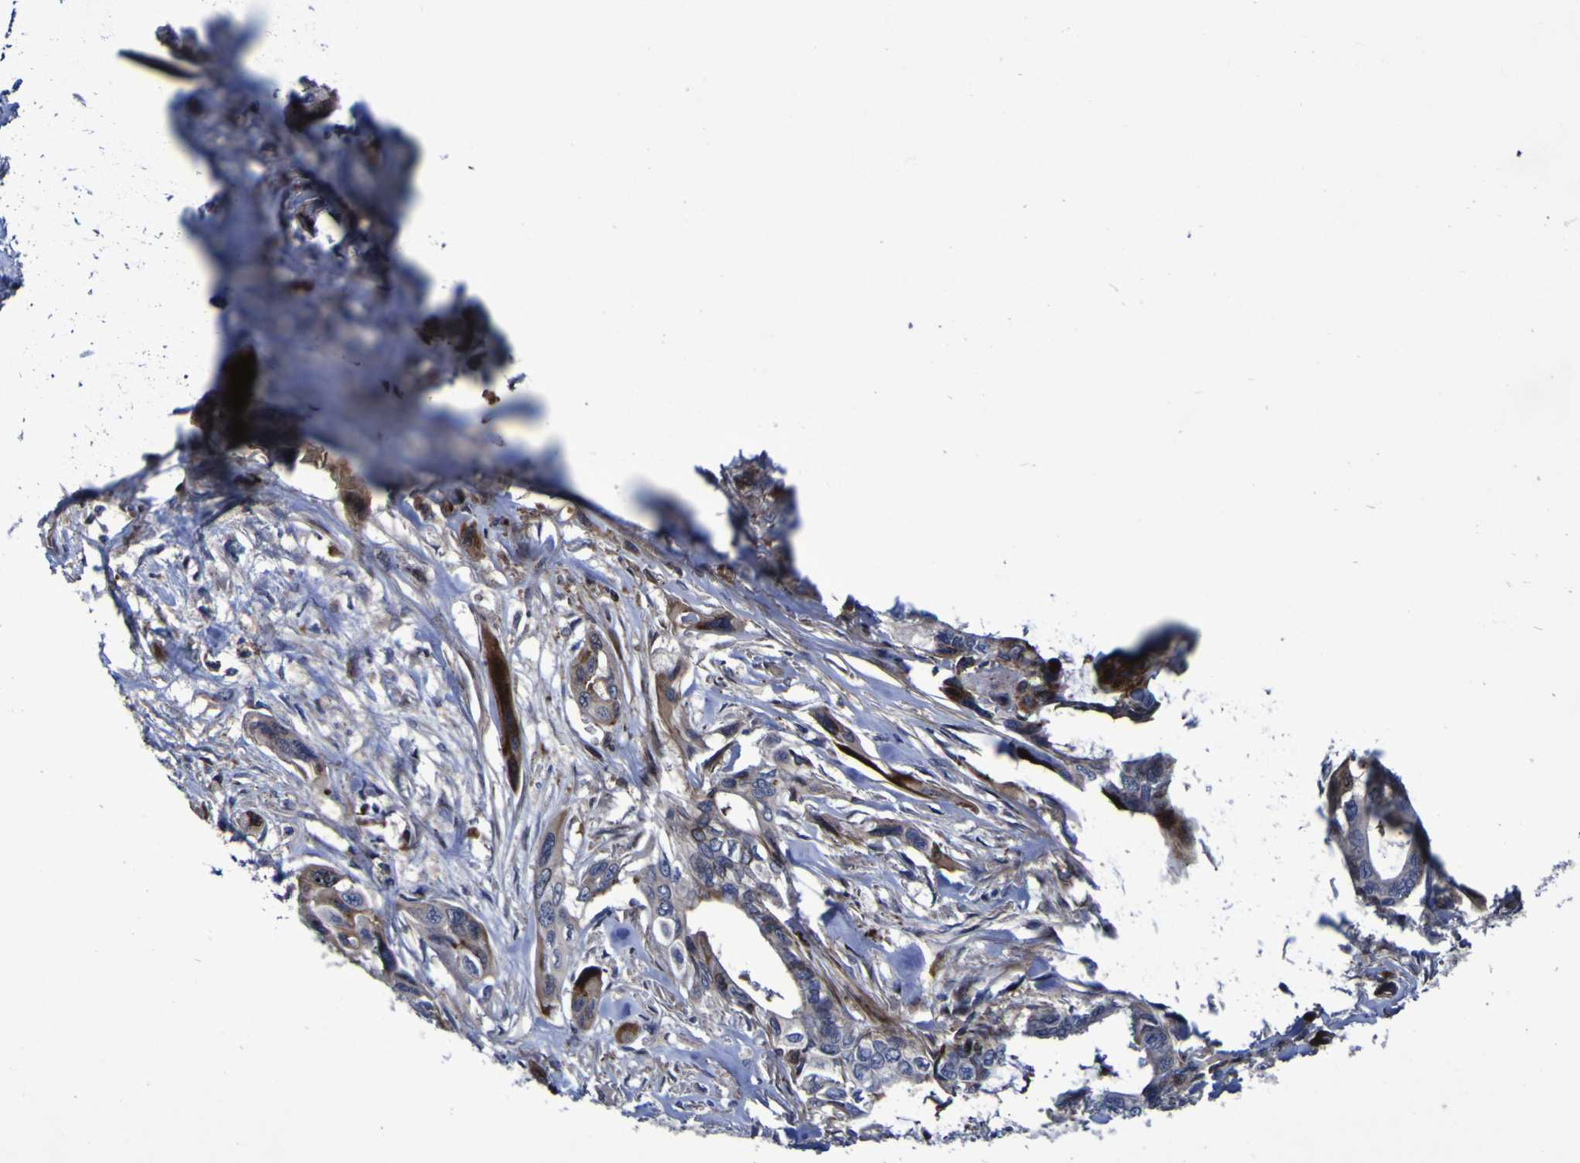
{"staining": {"intensity": "moderate", "quantity": ">75%", "location": "cytoplasmic/membranous"}, "tissue": "pancreatic cancer", "cell_type": "Tumor cells", "image_type": "cancer", "snomed": [{"axis": "morphology", "description": "Adenocarcinoma, NOS"}, {"axis": "topography", "description": "Pancreas"}], "caption": "IHC (DAB (3,3'-diaminobenzidine)) staining of human pancreatic cancer shows moderate cytoplasmic/membranous protein staining in approximately >75% of tumor cells. (DAB (3,3'-diaminobenzidine) IHC, brown staining for protein, blue staining for nuclei).", "gene": "MGLL", "patient": {"sex": "male", "age": 73}}